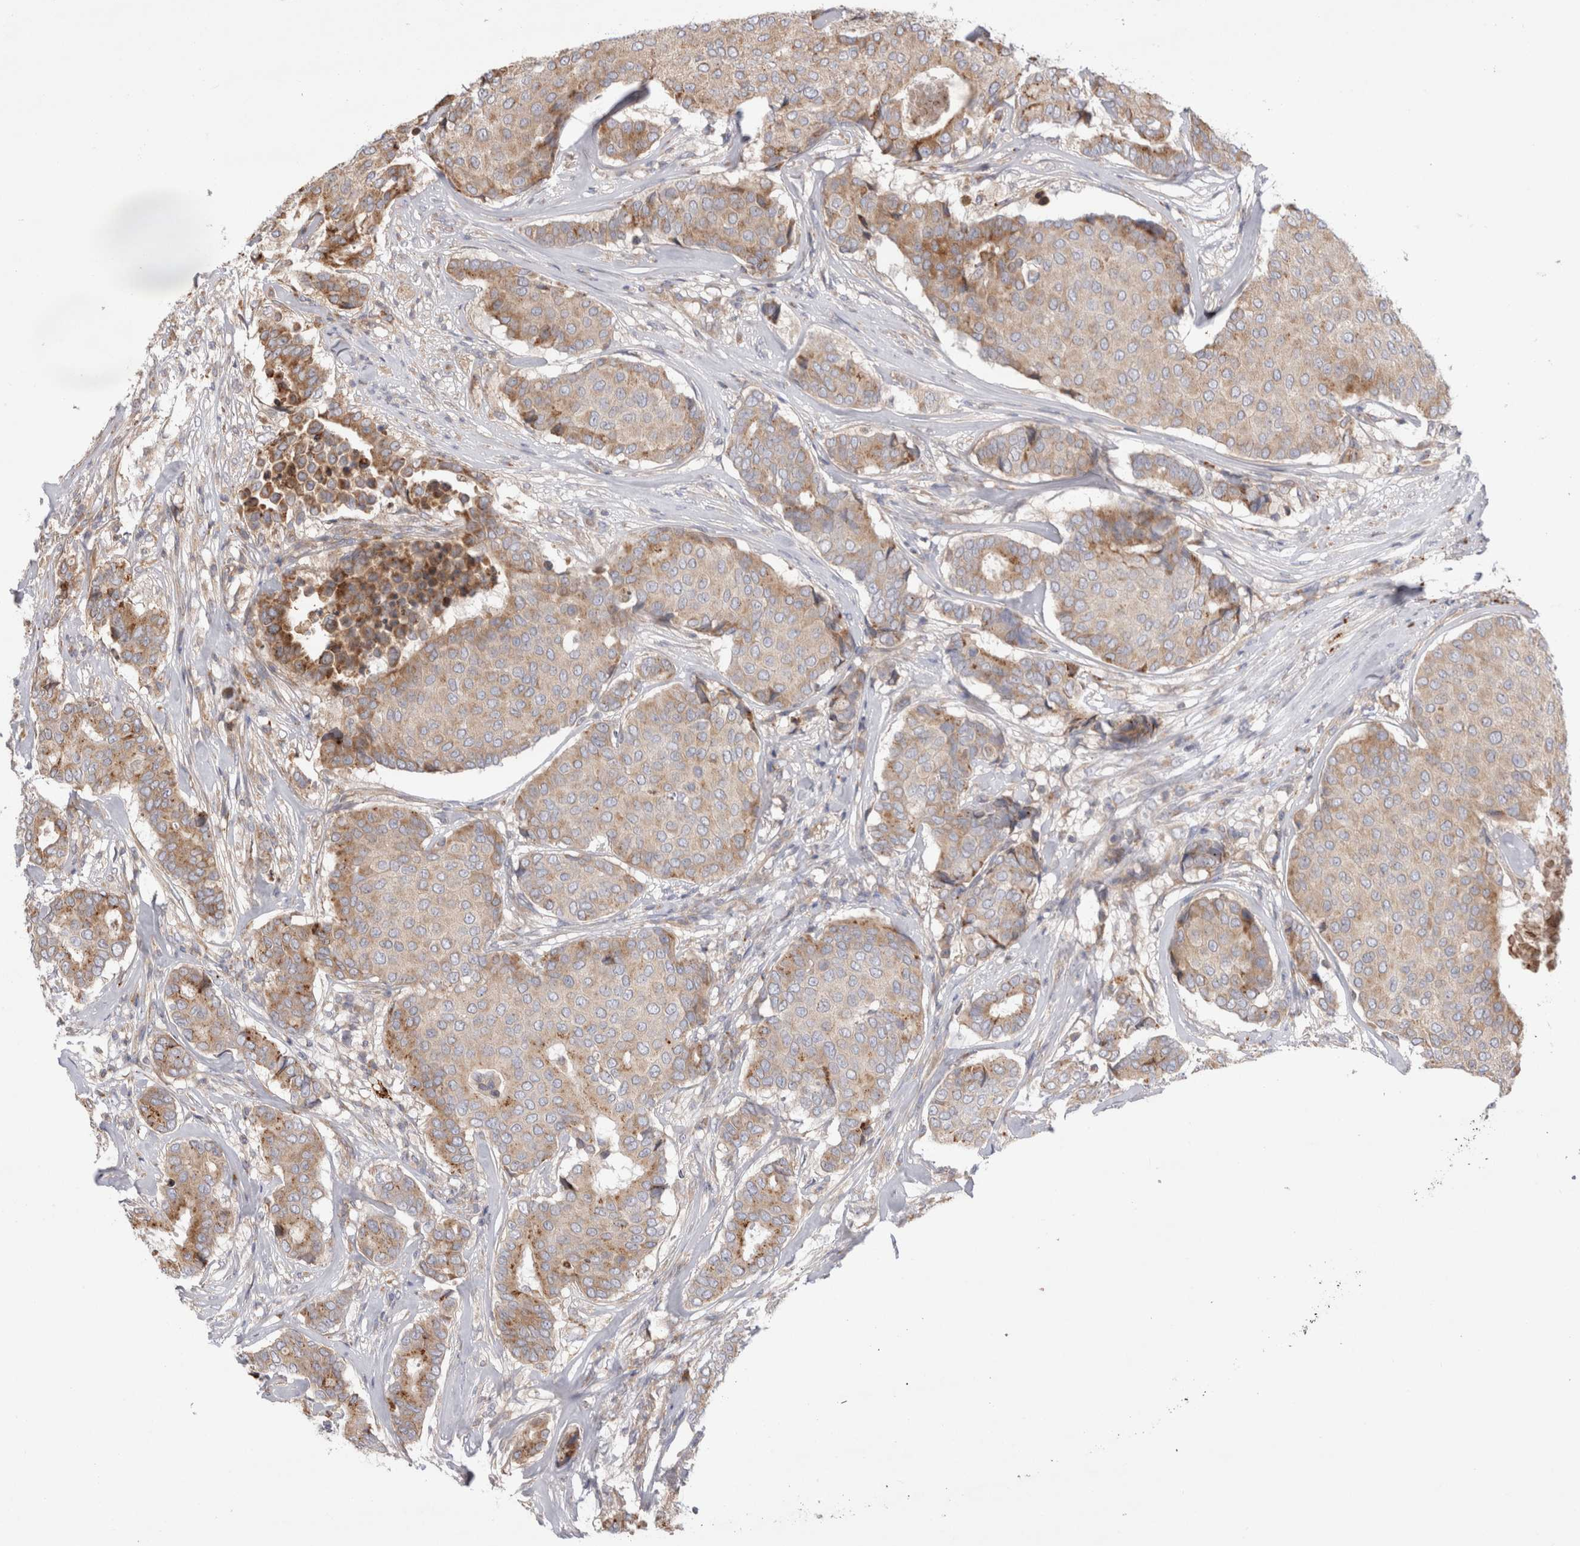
{"staining": {"intensity": "weak", "quantity": ">75%", "location": "cytoplasmic/membranous"}, "tissue": "breast cancer", "cell_type": "Tumor cells", "image_type": "cancer", "snomed": [{"axis": "morphology", "description": "Duct carcinoma"}, {"axis": "topography", "description": "Breast"}], "caption": "A brown stain highlights weak cytoplasmic/membranous staining of a protein in human breast cancer (infiltrating ductal carcinoma) tumor cells. Using DAB (brown) and hematoxylin (blue) stains, captured at high magnification using brightfield microscopy.", "gene": "PDCD10", "patient": {"sex": "female", "age": 75}}